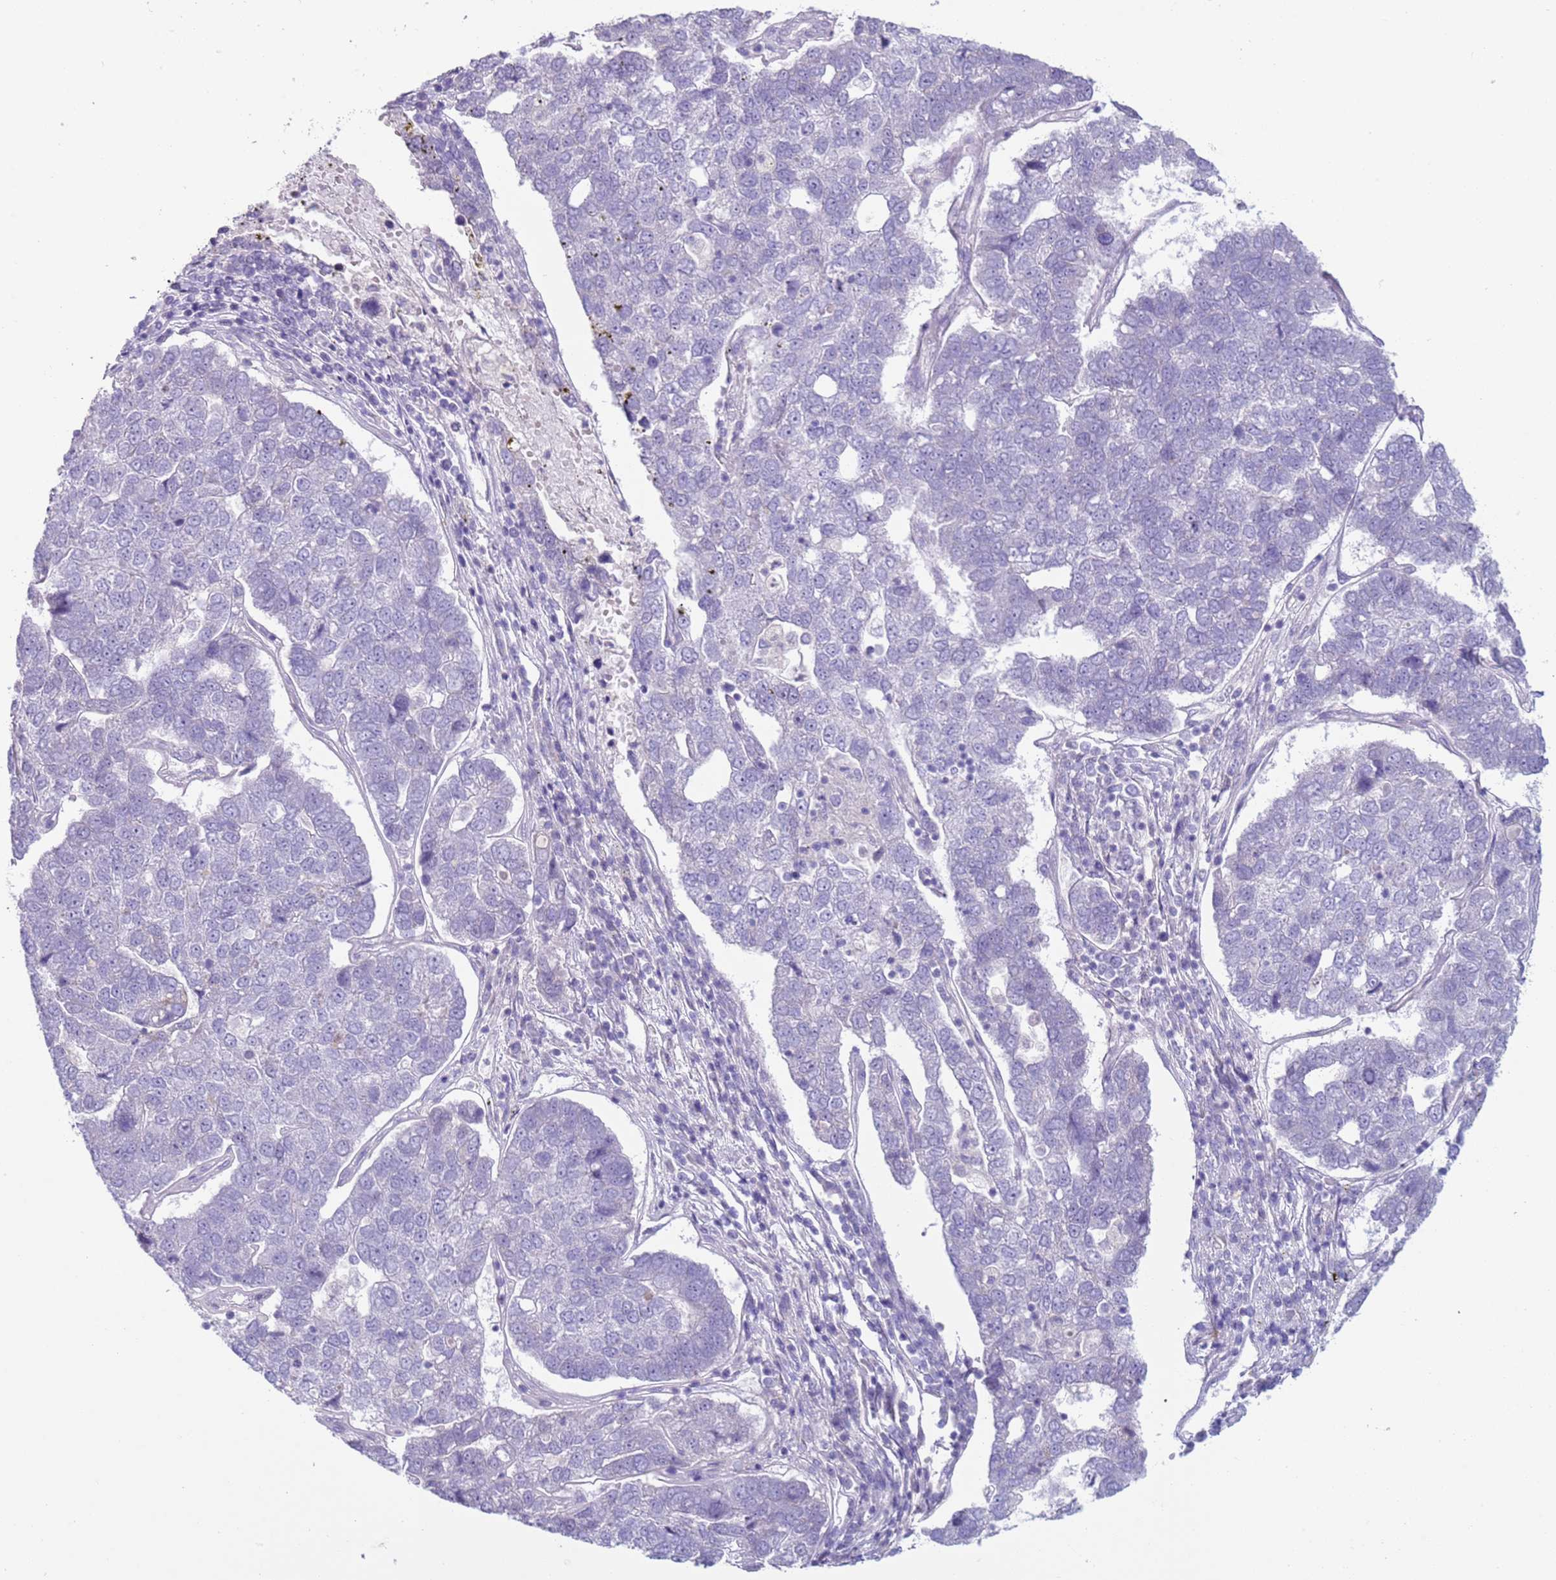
{"staining": {"intensity": "negative", "quantity": "none", "location": "none"}, "tissue": "pancreatic cancer", "cell_type": "Tumor cells", "image_type": "cancer", "snomed": [{"axis": "morphology", "description": "Adenocarcinoma, NOS"}, {"axis": "topography", "description": "Pancreas"}], "caption": "Micrograph shows no protein staining in tumor cells of adenocarcinoma (pancreatic) tissue.", "gene": "NPAP1", "patient": {"sex": "female", "age": 61}}